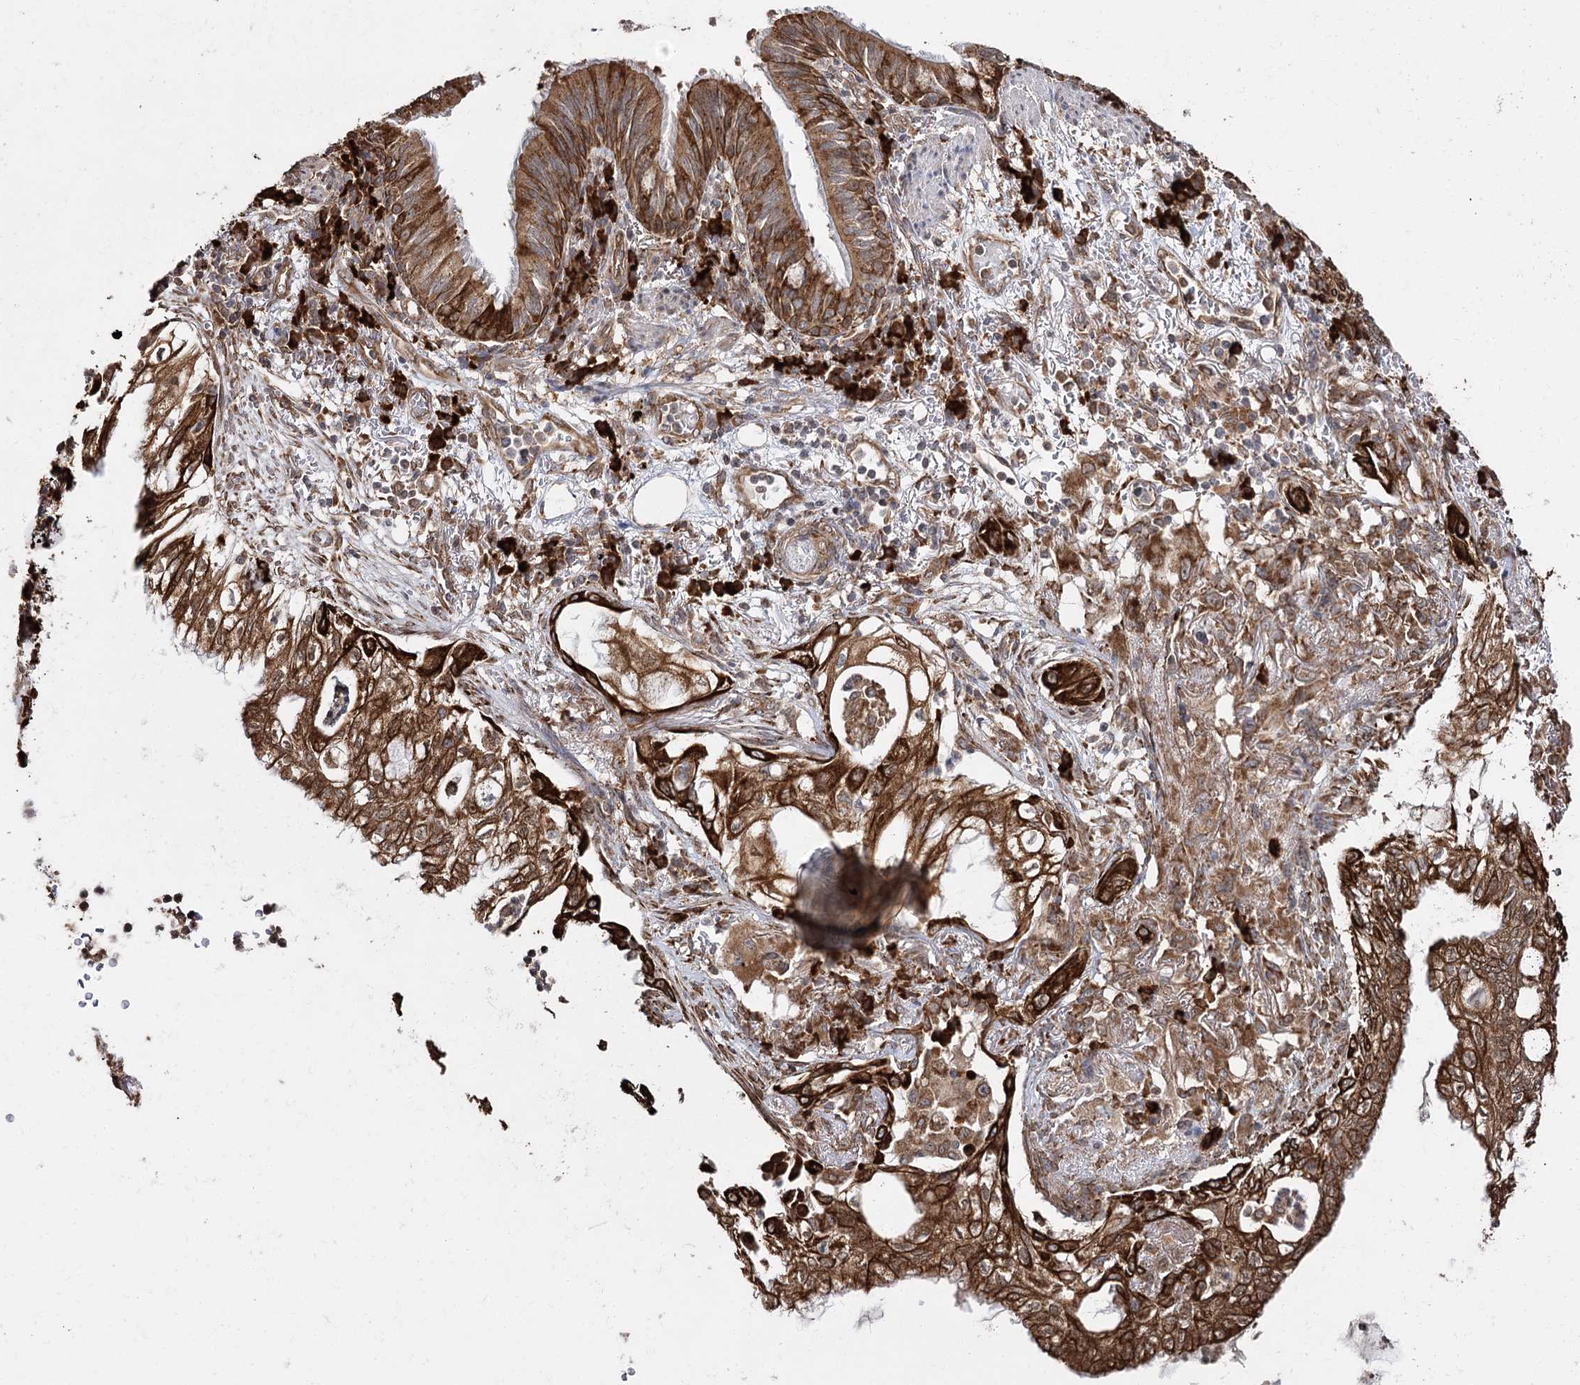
{"staining": {"intensity": "strong", "quantity": ">75%", "location": "cytoplasmic/membranous"}, "tissue": "lung cancer", "cell_type": "Tumor cells", "image_type": "cancer", "snomed": [{"axis": "morphology", "description": "Adenocarcinoma, NOS"}, {"axis": "topography", "description": "Lung"}], "caption": "Strong cytoplasmic/membranous protein expression is identified in approximately >75% of tumor cells in lung cancer (adenocarcinoma).", "gene": "DNAJB14", "patient": {"sex": "female", "age": 70}}